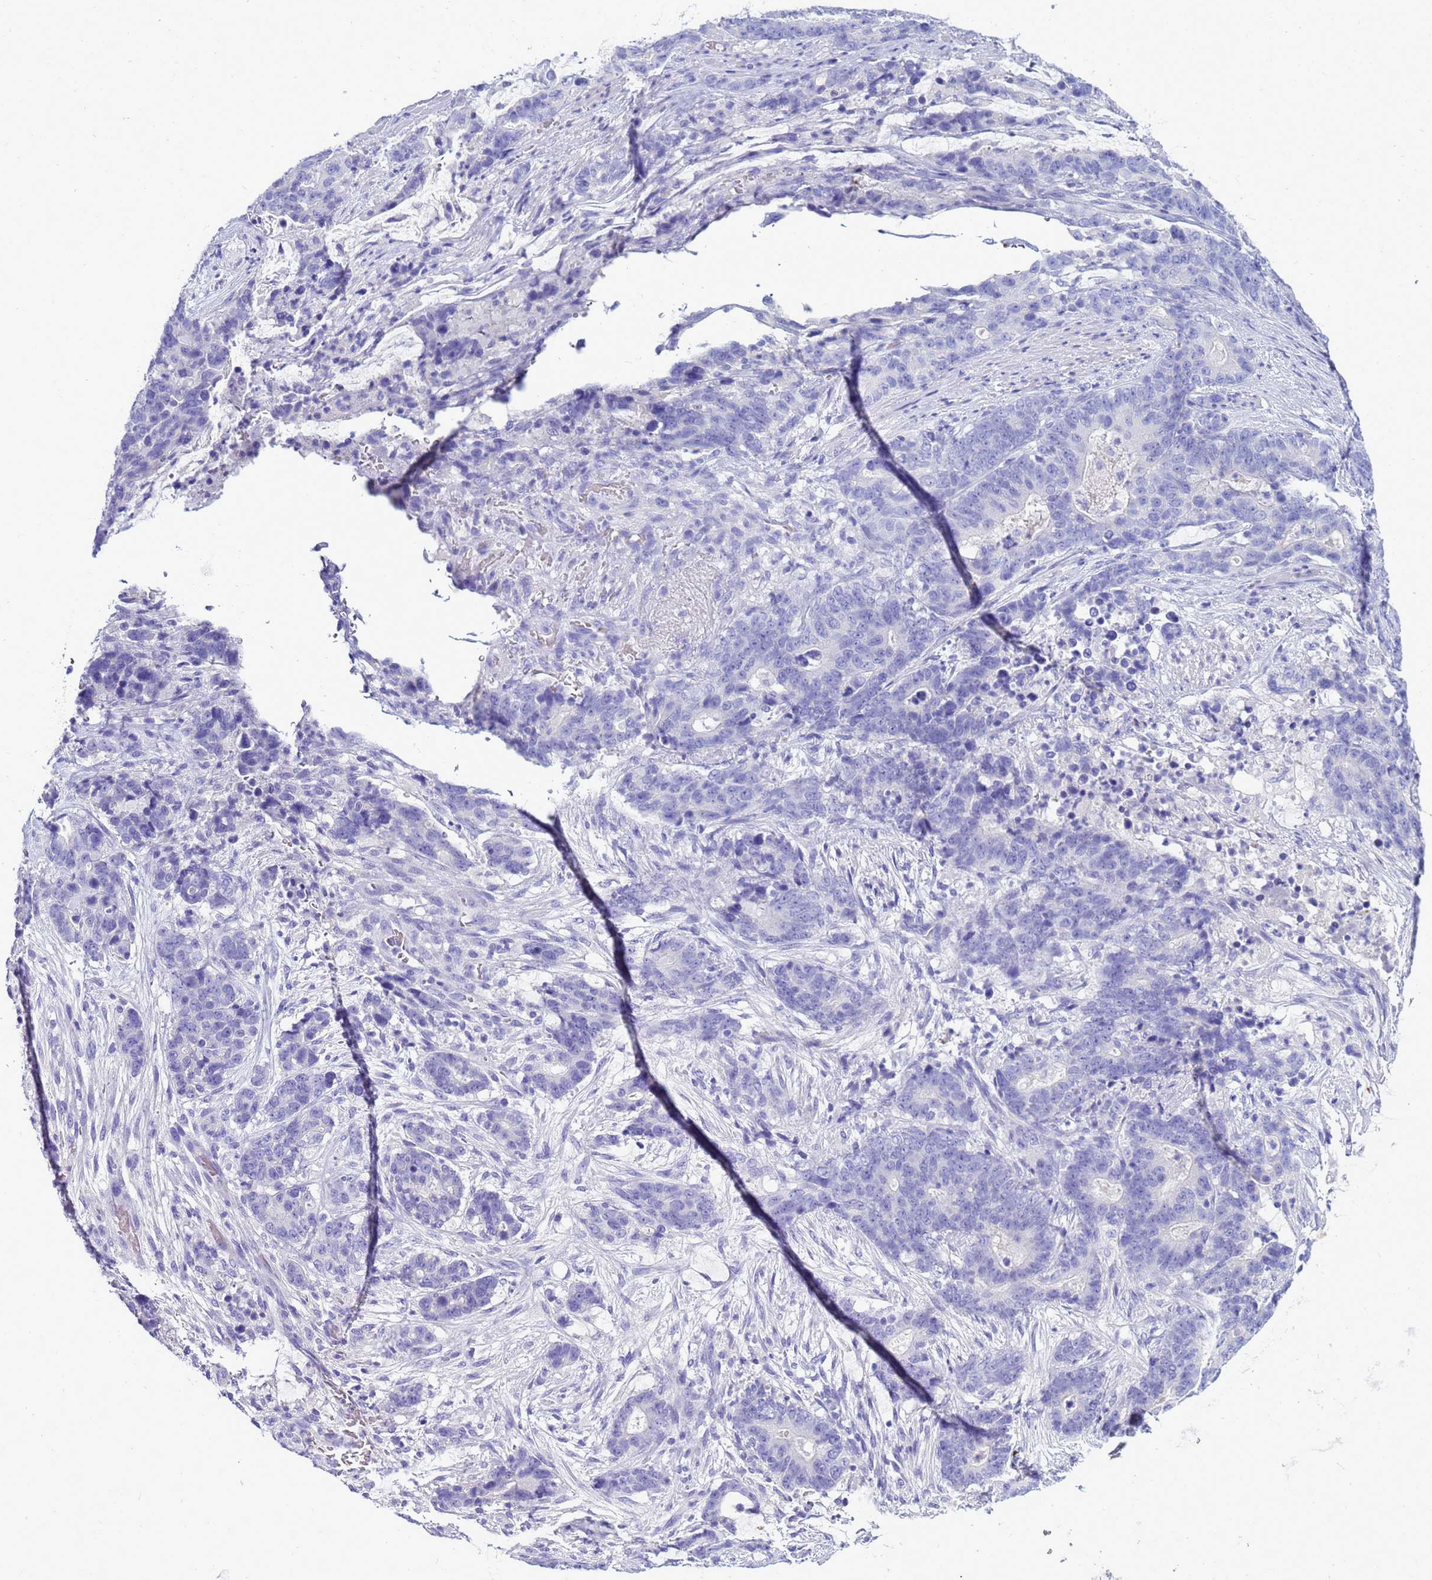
{"staining": {"intensity": "negative", "quantity": "none", "location": "none"}, "tissue": "stomach cancer", "cell_type": "Tumor cells", "image_type": "cancer", "snomed": [{"axis": "morphology", "description": "Adenocarcinoma, NOS"}, {"axis": "topography", "description": "Stomach"}], "caption": "IHC photomicrograph of human stomach cancer (adenocarcinoma) stained for a protein (brown), which shows no positivity in tumor cells.", "gene": "SYCN", "patient": {"sex": "female", "age": 76}}